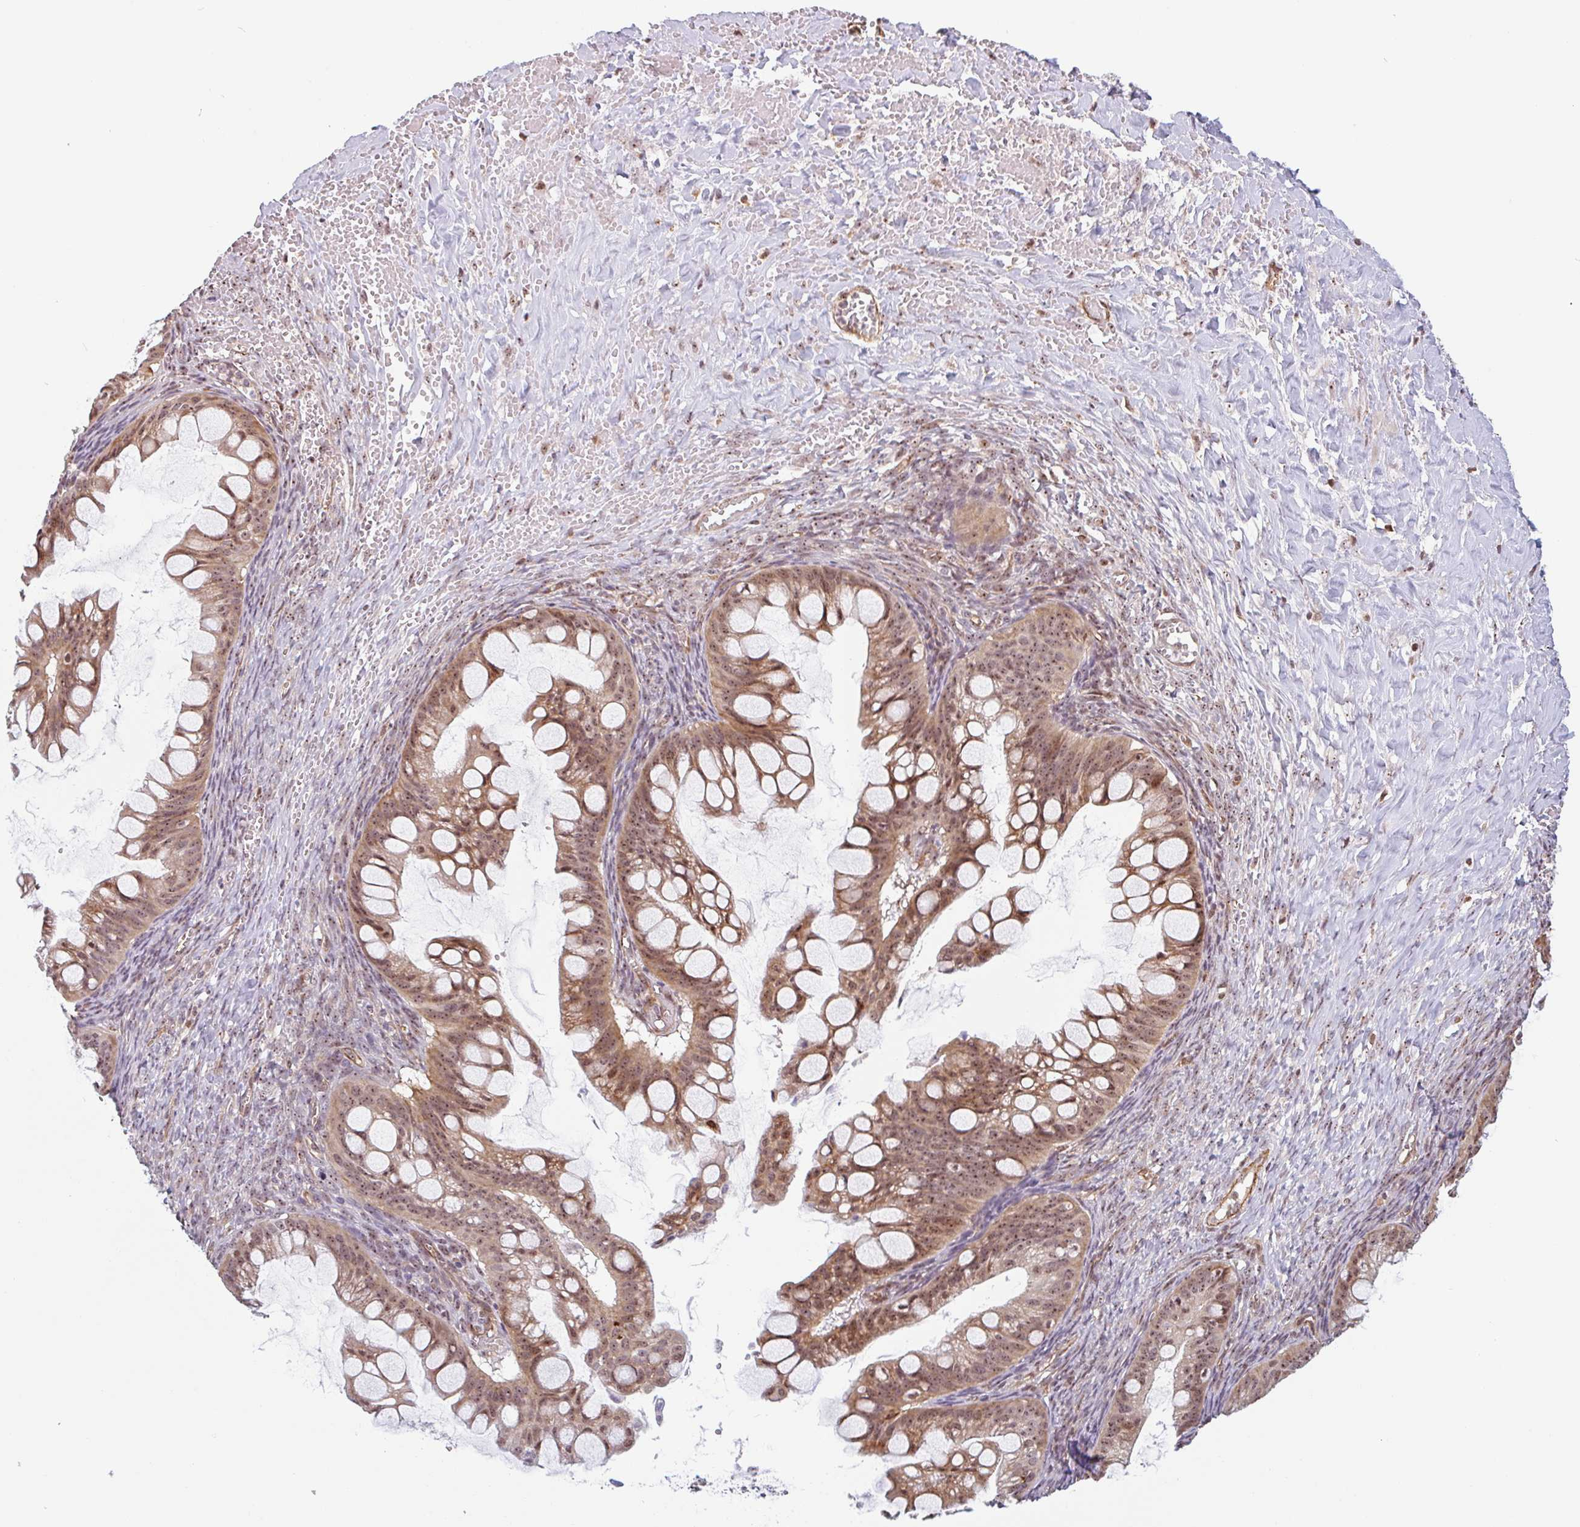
{"staining": {"intensity": "moderate", "quantity": ">75%", "location": "cytoplasmic/membranous,nuclear"}, "tissue": "ovarian cancer", "cell_type": "Tumor cells", "image_type": "cancer", "snomed": [{"axis": "morphology", "description": "Cystadenocarcinoma, mucinous, NOS"}, {"axis": "topography", "description": "Ovary"}], "caption": "Brown immunohistochemical staining in mucinous cystadenocarcinoma (ovarian) reveals moderate cytoplasmic/membranous and nuclear positivity in about >75% of tumor cells. Using DAB (brown) and hematoxylin (blue) stains, captured at high magnification using brightfield microscopy.", "gene": "ZNF689", "patient": {"sex": "female", "age": 73}}